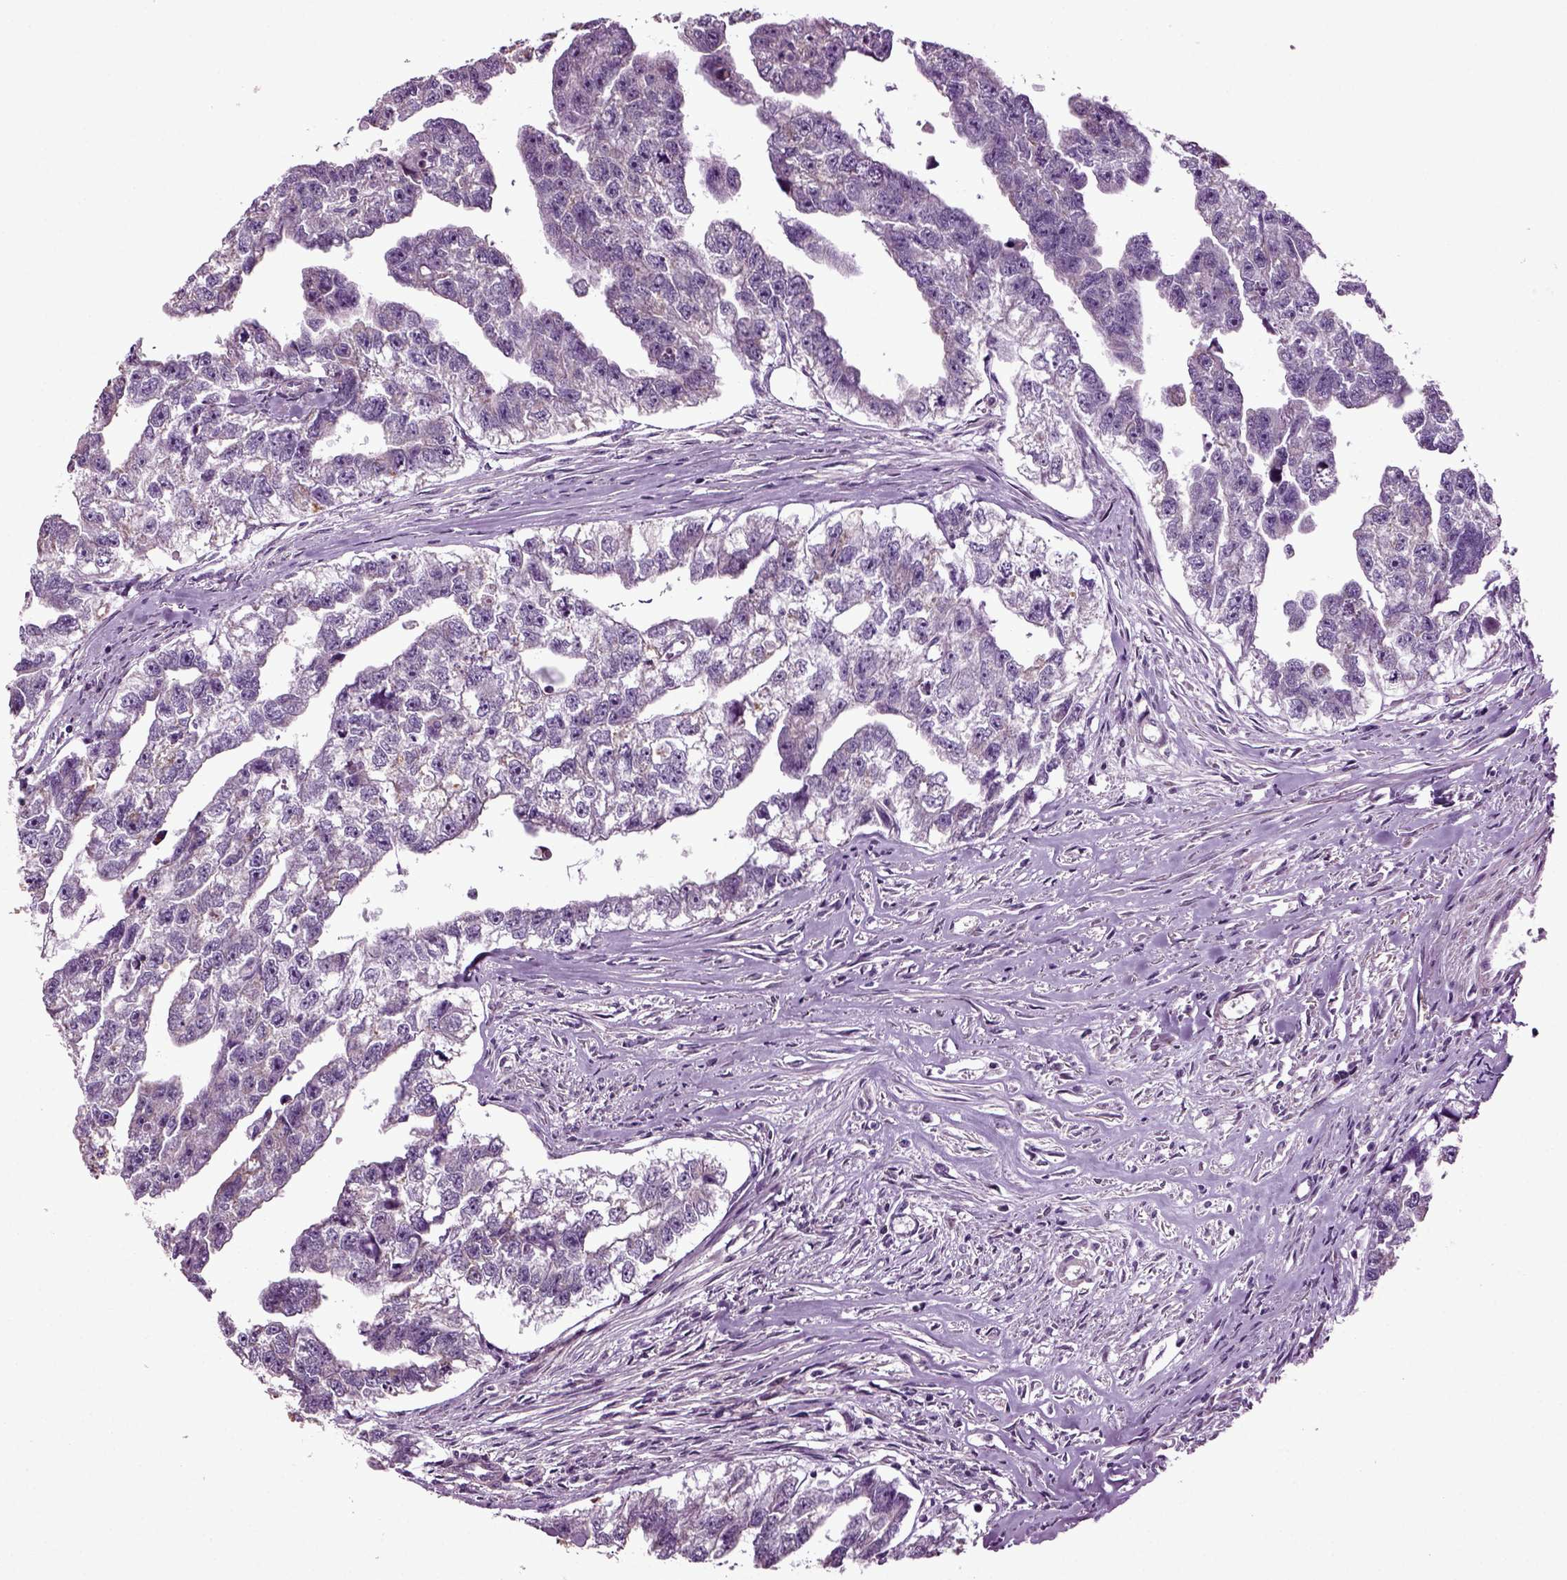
{"staining": {"intensity": "weak", "quantity": "<25%", "location": "cytoplasmic/membranous"}, "tissue": "testis cancer", "cell_type": "Tumor cells", "image_type": "cancer", "snomed": [{"axis": "morphology", "description": "Carcinoma, Embryonal, NOS"}, {"axis": "morphology", "description": "Teratoma, malignant, NOS"}, {"axis": "topography", "description": "Testis"}], "caption": "DAB (3,3'-diaminobenzidine) immunohistochemical staining of testis cancer (embryonal carcinoma) demonstrates no significant positivity in tumor cells.", "gene": "HAGHL", "patient": {"sex": "male", "age": 44}}